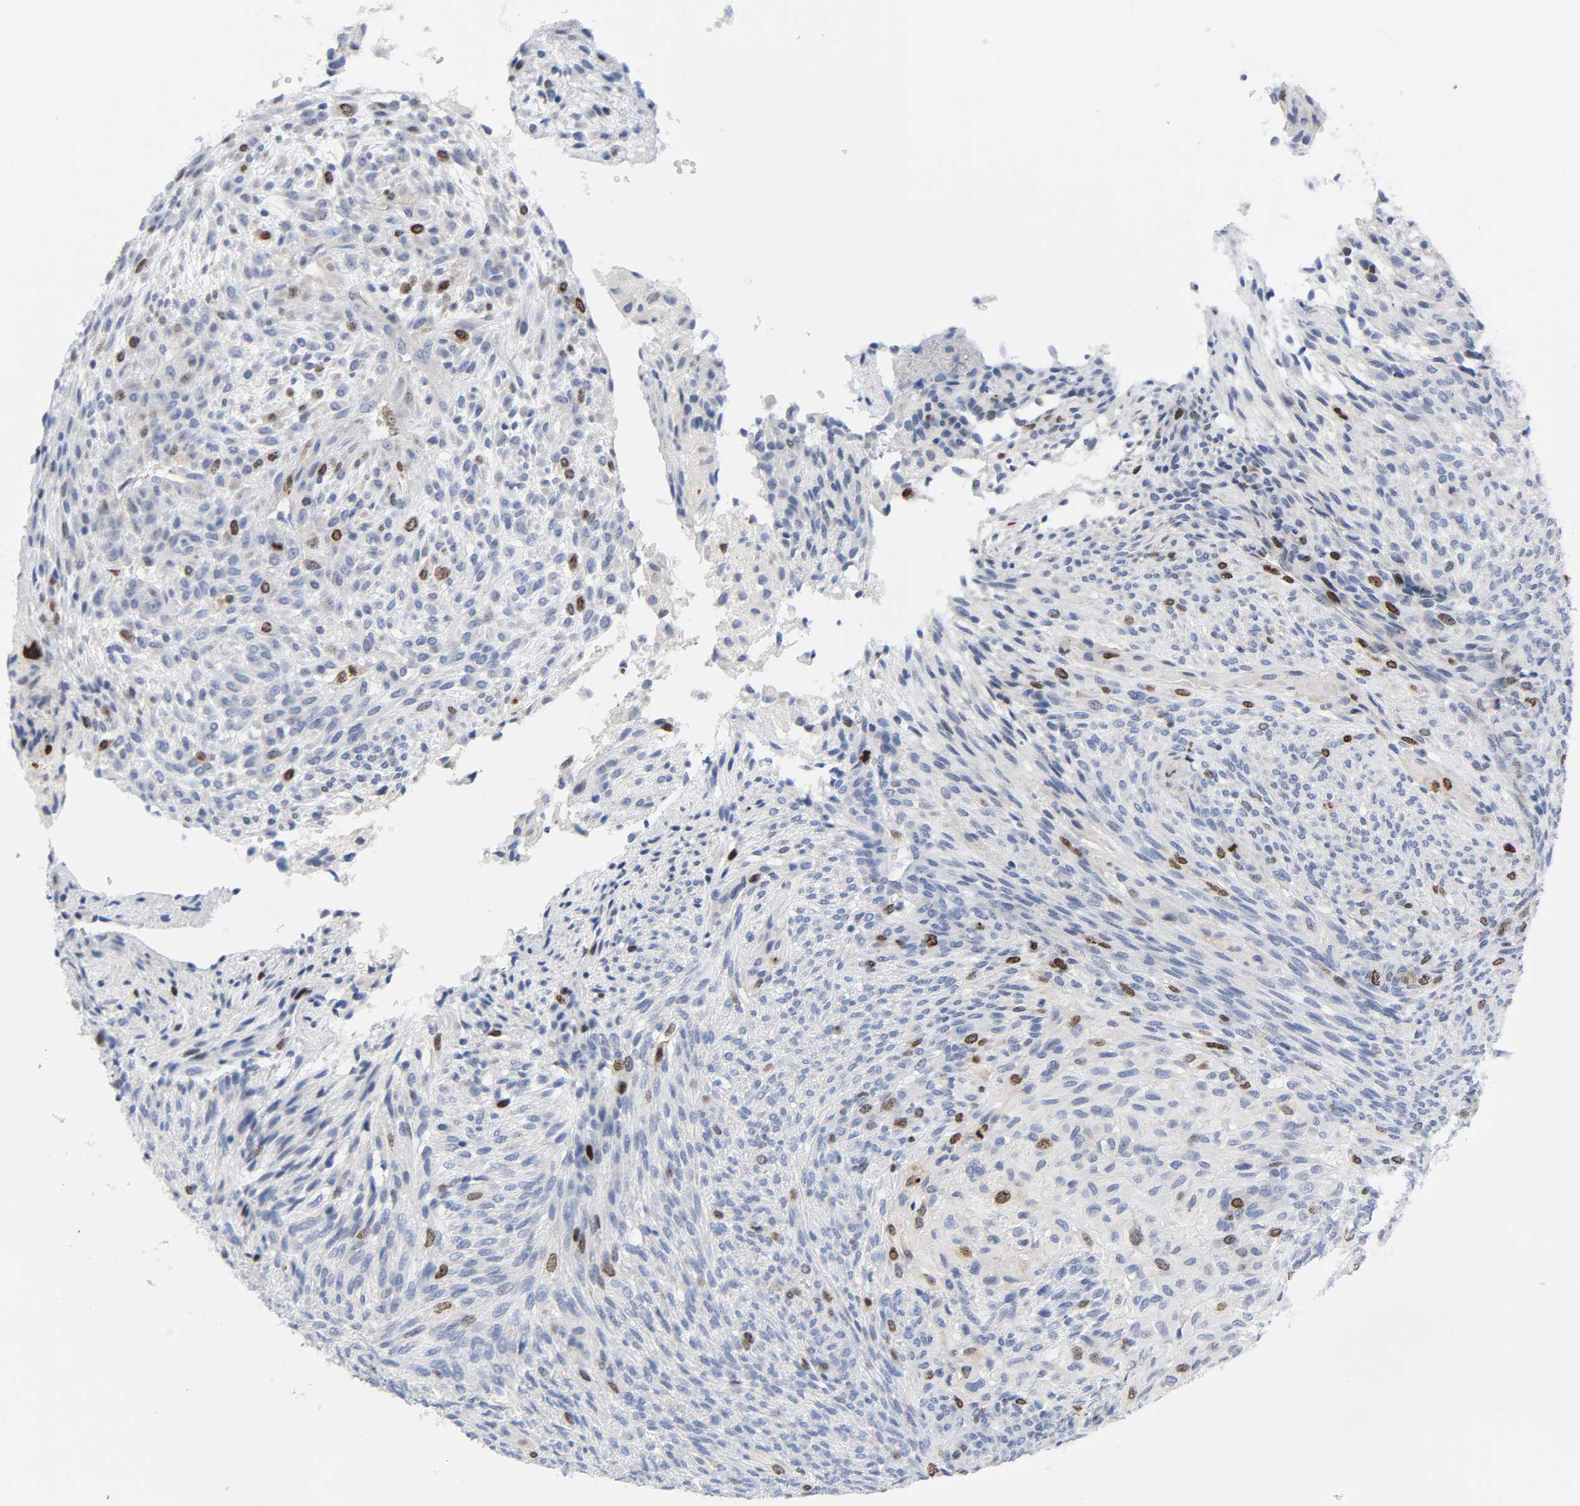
{"staining": {"intensity": "moderate", "quantity": "<25%", "location": "nuclear"}, "tissue": "glioma", "cell_type": "Tumor cells", "image_type": "cancer", "snomed": [{"axis": "morphology", "description": "Glioma, malignant, High grade"}, {"axis": "topography", "description": "Cerebral cortex"}], "caption": "Human malignant glioma (high-grade) stained for a protein (brown) reveals moderate nuclear positive expression in approximately <25% of tumor cells.", "gene": "BIRC5", "patient": {"sex": "female", "age": 55}}